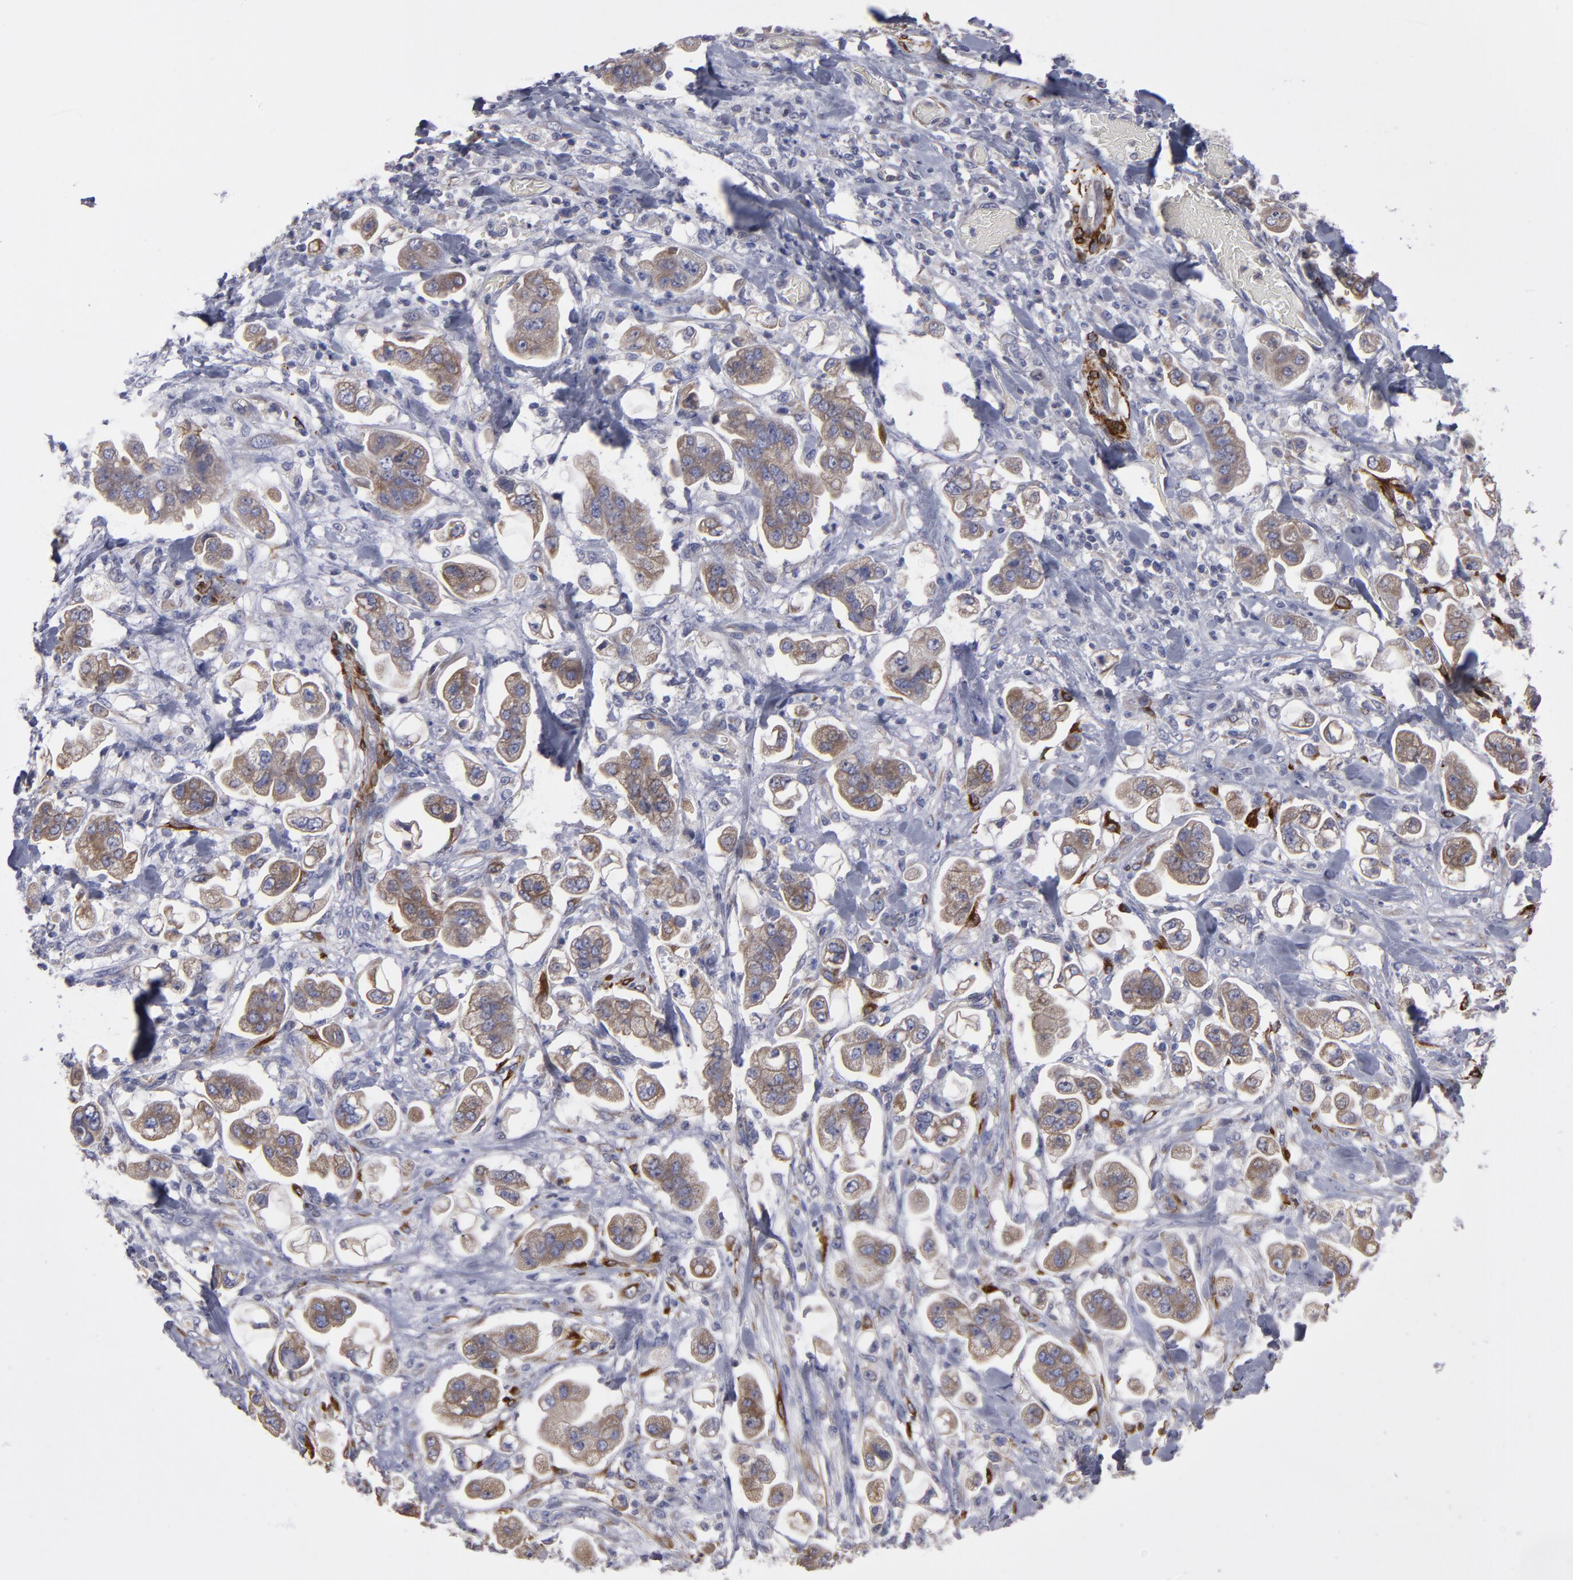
{"staining": {"intensity": "moderate", "quantity": ">75%", "location": "cytoplasmic/membranous"}, "tissue": "stomach cancer", "cell_type": "Tumor cells", "image_type": "cancer", "snomed": [{"axis": "morphology", "description": "Adenocarcinoma, NOS"}, {"axis": "topography", "description": "Stomach"}], "caption": "Stomach cancer (adenocarcinoma) stained for a protein shows moderate cytoplasmic/membranous positivity in tumor cells.", "gene": "SLMAP", "patient": {"sex": "male", "age": 62}}